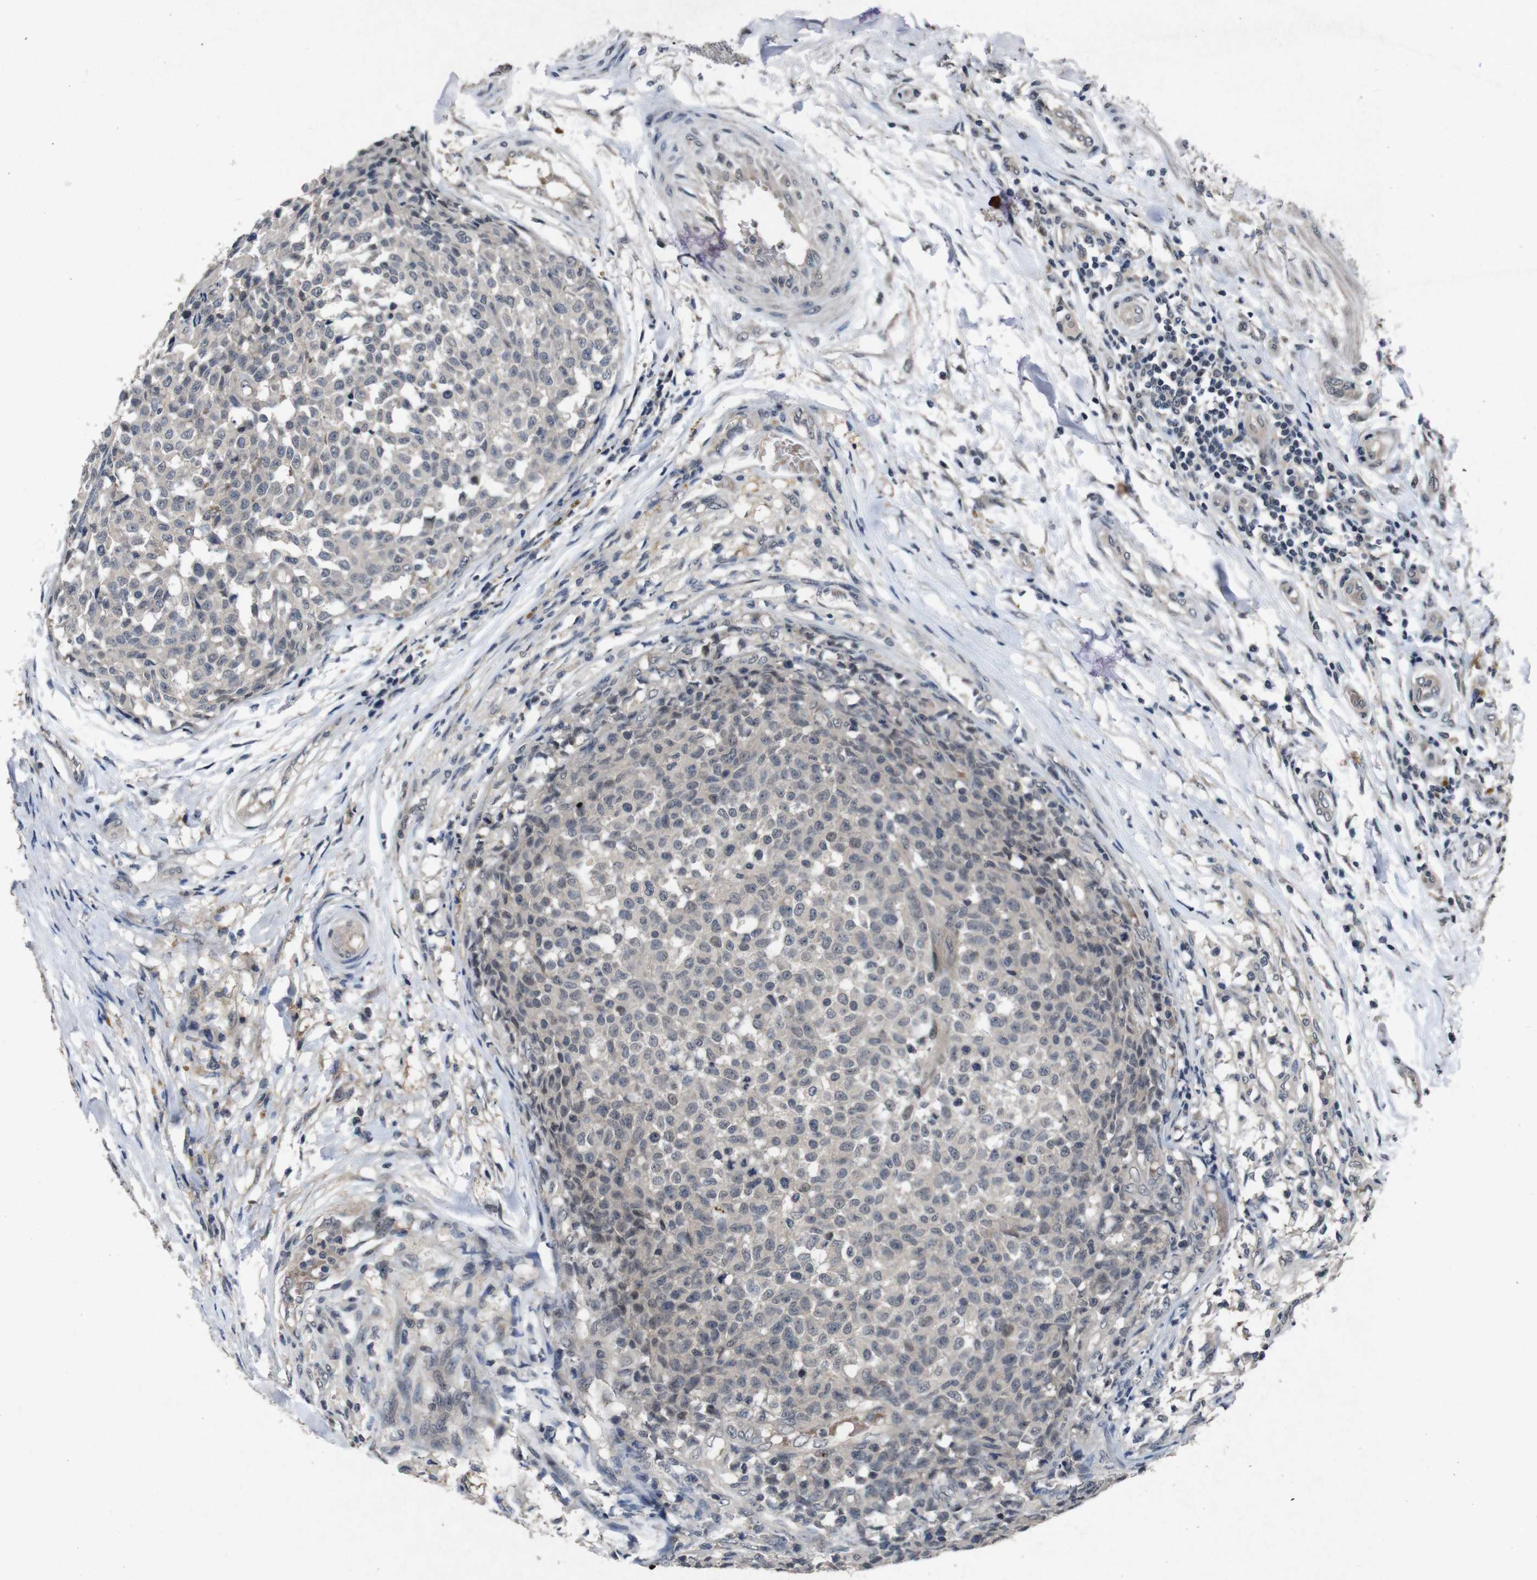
{"staining": {"intensity": "weak", "quantity": "<25%", "location": "cytoplasmic/membranous"}, "tissue": "testis cancer", "cell_type": "Tumor cells", "image_type": "cancer", "snomed": [{"axis": "morphology", "description": "Seminoma, NOS"}, {"axis": "topography", "description": "Testis"}], "caption": "This is an immunohistochemistry photomicrograph of testis seminoma. There is no expression in tumor cells.", "gene": "AKT3", "patient": {"sex": "male", "age": 59}}